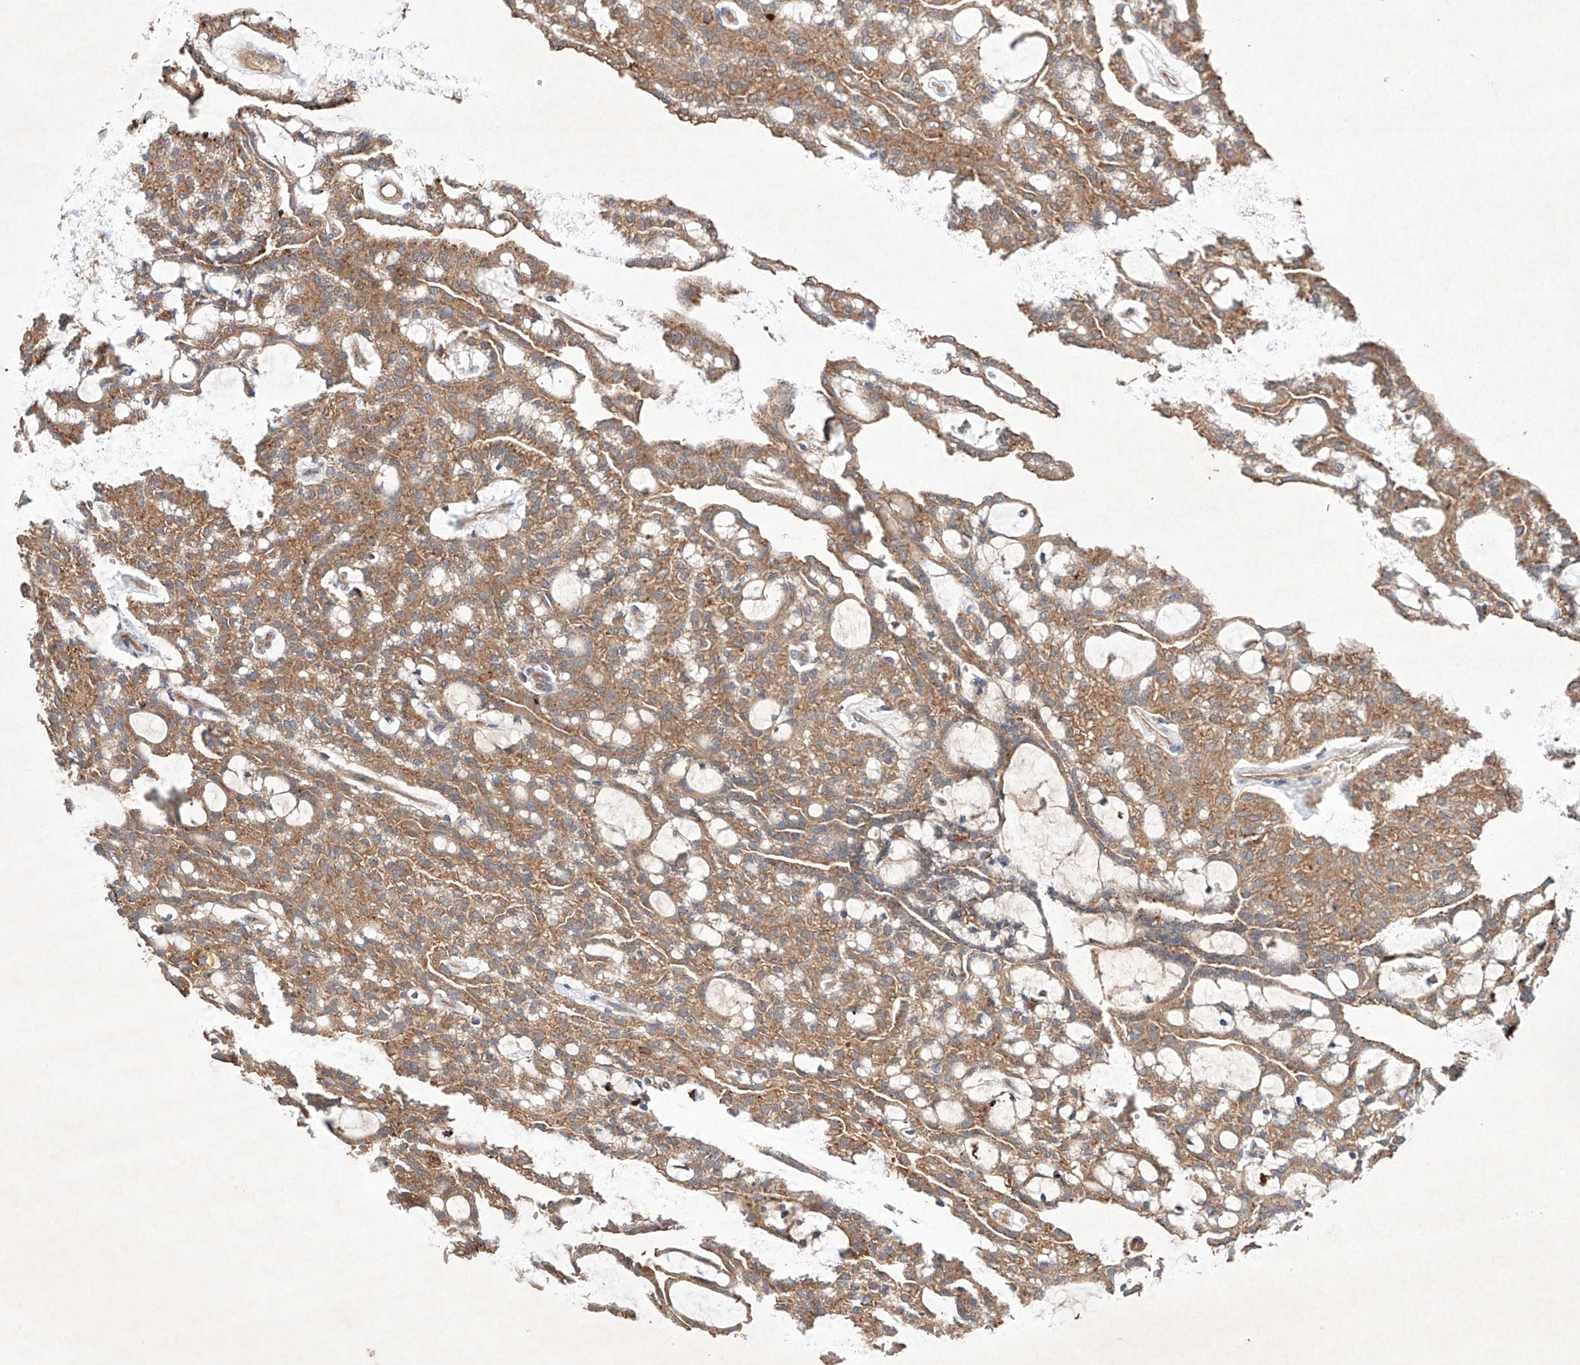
{"staining": {"intensity": "moderate", "quantity": ">75%", "location": "cytoplasmic/membranous"}, "tissue": "renal cancer", "cell_type": "Tumor cells", "image_type": "cancer", "snomed": [{"axis": "morphology", "description": "Adenocarcinoma, NOS"}, {"axis": "topography", "description": "Kidney"}], "caption": "DAB immunohistochemical staining of renal cancer exhibits moderate cytoplasmic/membranous protein expression in about >75% of tumor cells.", "gene": "C6orf62", "patient": {"sex": "male", "age": 63}}